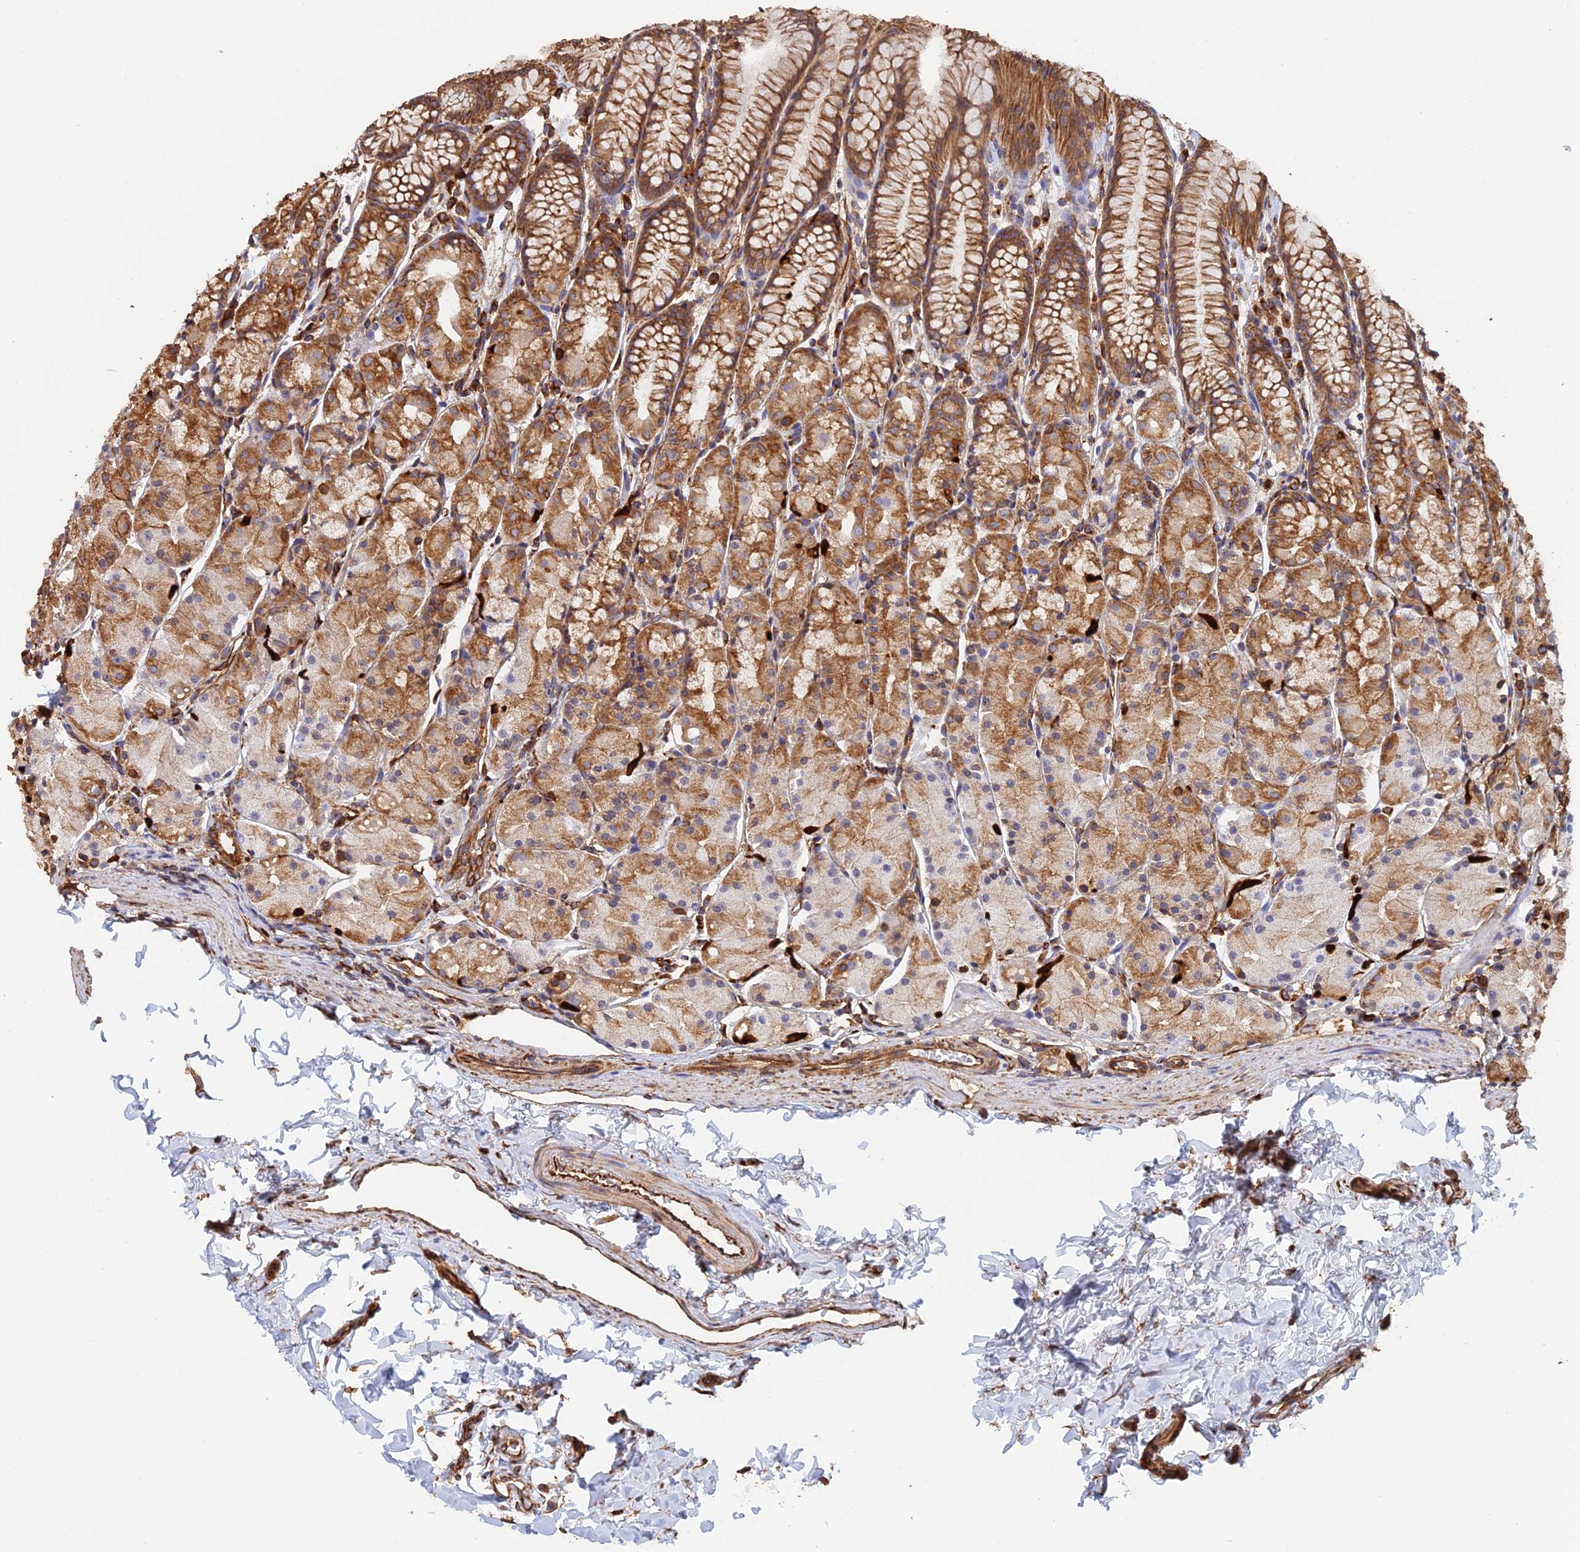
{"staining": {"intensity": "moderate", "quantity": ">75%", "location": "cytoplasmic/membranous"}, "tissue": "stomach", "cell_type": "Glandular cells", "image_type": "normal", "snomed": [{"axis": "morphology", "description": "Normal tissue, NOS"}, {"axis": "topography", "description": "Stomach, upper"}], "caption": "IHC of normal stomach demonstrates medium levels of moderate cytoplasmic/membranous expression in approximately >75% of glandular cells. The protein is stained brown, and the nuclei are stained in blue (DAB (3,3'-diaminobenzidine) IHC with brightfield microscopy, high magnification).", "gene": "WBP11", "patient": {"sex": "male", "age": 47}}